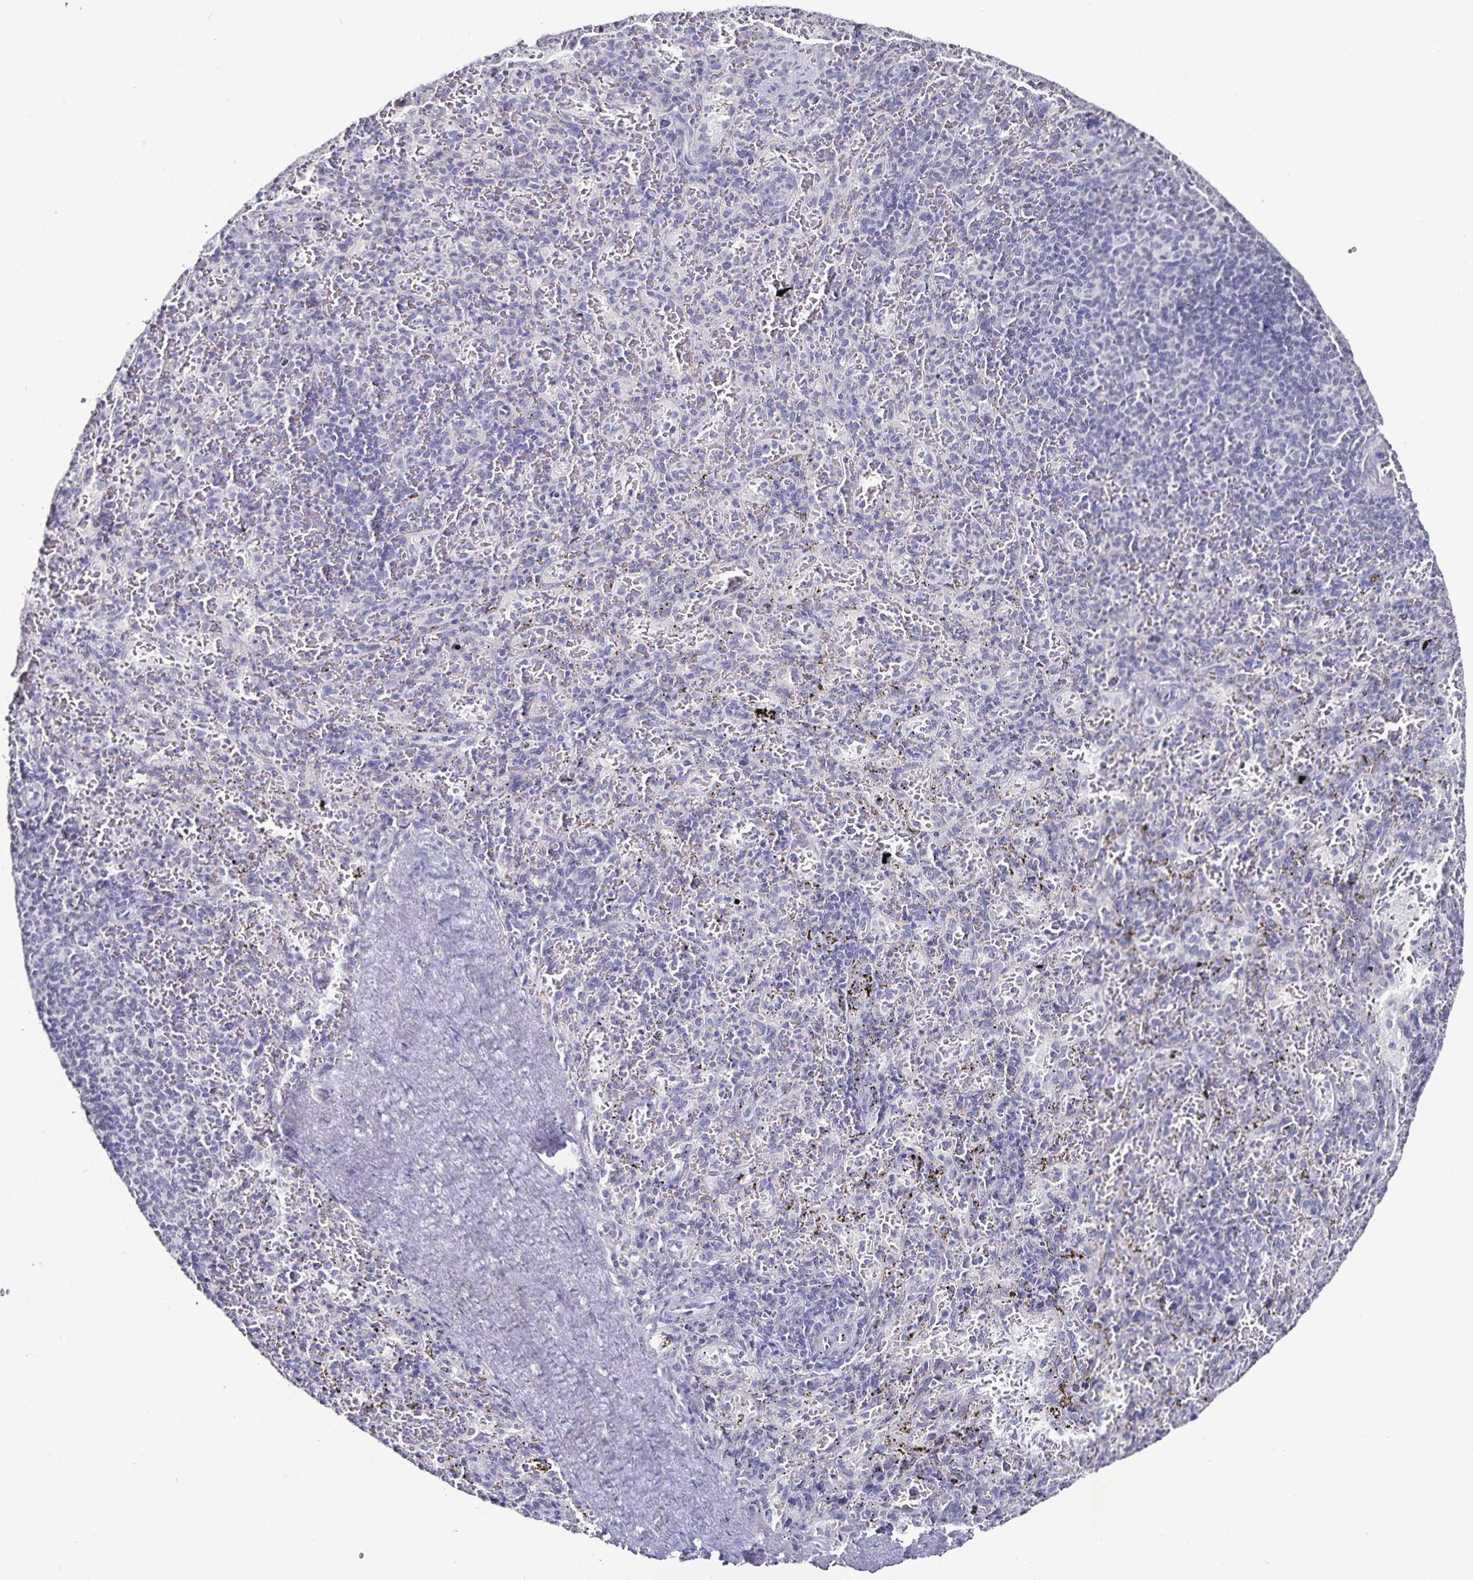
{"staining": {"intensity": "negative", "quantity": "none", "location": "none"}, "tissue": "spleen", "cell_type": "Cells in red pulp", "image_type": "normal", "snomed": [{"axis": "morphology", "description": "Normal tissue, NOS"}, {"axis": "topography", "description": "Spleen"}], "caption": "The immunohistochemistry (IHC) image has no significant staining in cells in red pulp of spleen.", "gene": "TTR", "patient": {"sex": "male", "age": 57}}